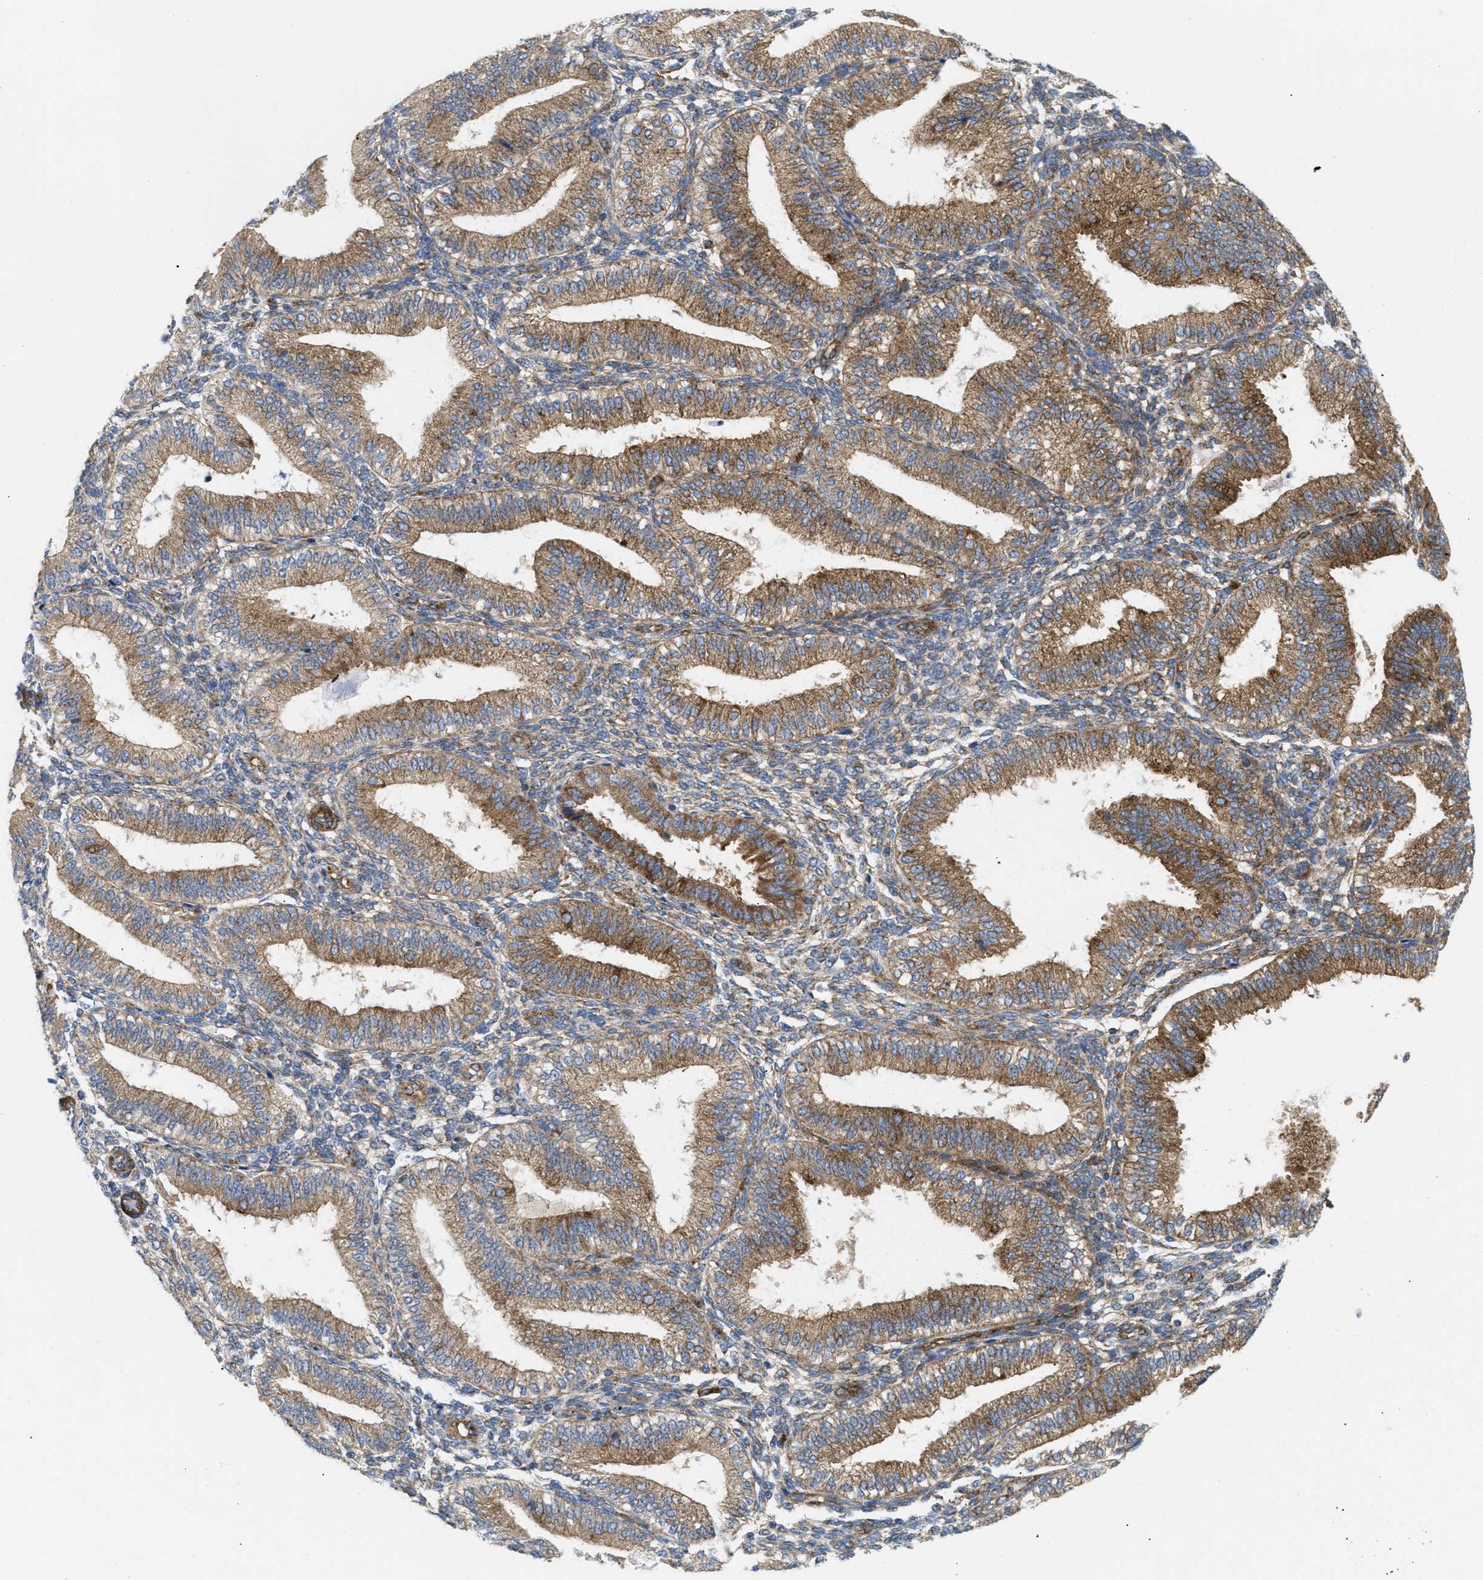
{"staining": {"intensity": "moderate", "quantity": "25%-75%", "location": "cytoplasmic/membranous"}, "tissue": "endometrium", "cell_type": "Cells in endometrial stroma", "image_type": "normal", "snomed": [{"axis": "morphology", "description": "Normal tissue, NOS"}, {"axis": "topography", "description": "Endometrium"}], "caption": "High-power microscopy captured an immunohistochemistry image of normal endometrium, revealing moderate cytoplasmic/membranous expression in approximately 25%-75% of cells in endometrial stroma.", "gene": "DCTN4", "patient": {"sex": "female", "age": 39}}